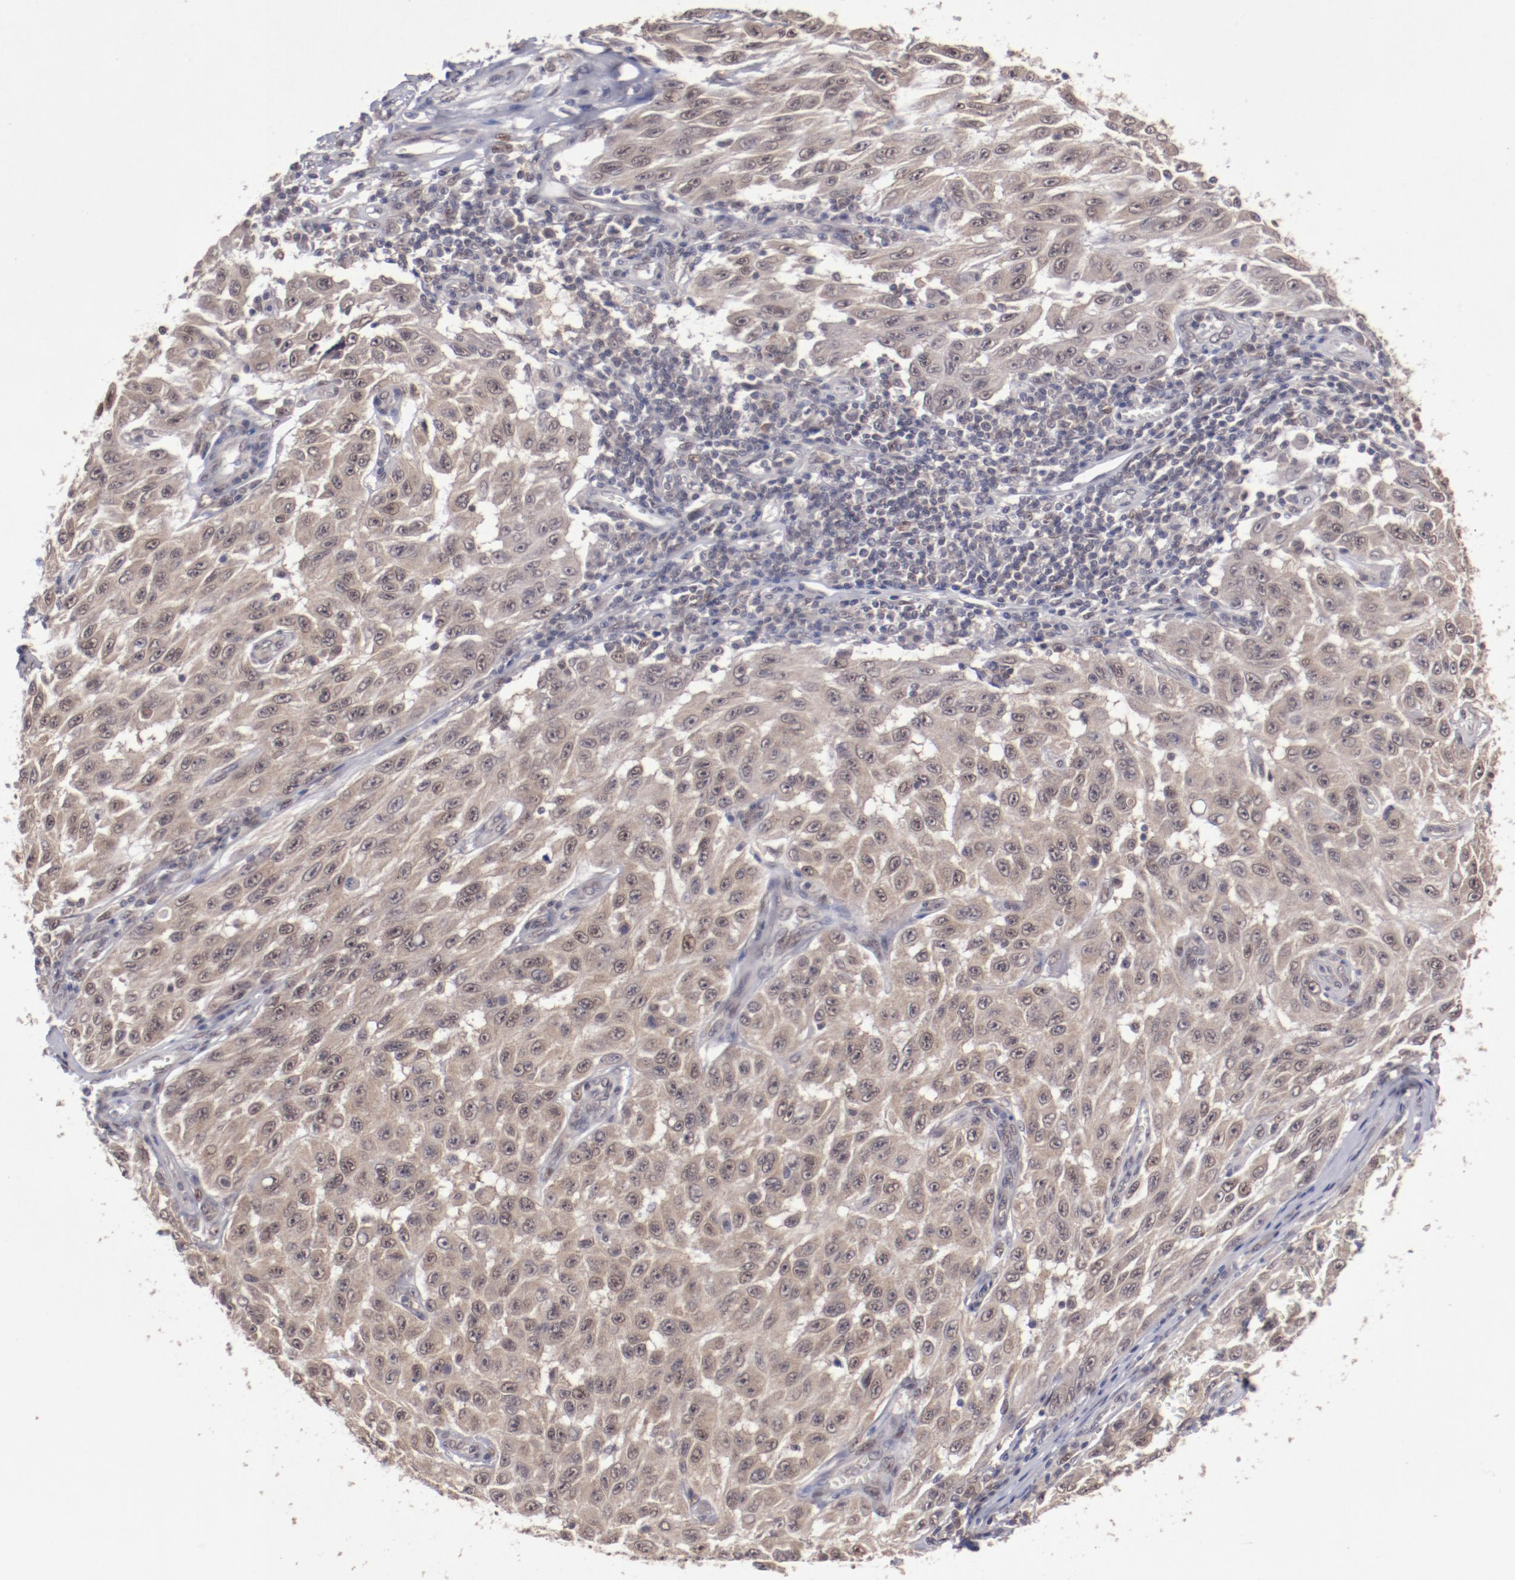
{"staining": {"intensity": "moderate", "quantity": ">75%", "location": "cytoplasmic/membranous,nuclear"}, "tissue": "melanoma", "cell_type": "Tumor cells", "image_type": "cancer", "snomed": [{"axis": "morphology", "description": "Malignant melanoma, NOS"}, {"axis": "topography", "description": "Skin"}], "caption": "Immunohistochemical staining of human melanoma exhibits medium levels of moderate cytoplasmic/membranous and nuclear staining in about >75% of tumor cells.", "gene": "ARNT", "patient": {"sex": "male", "age": 30}}